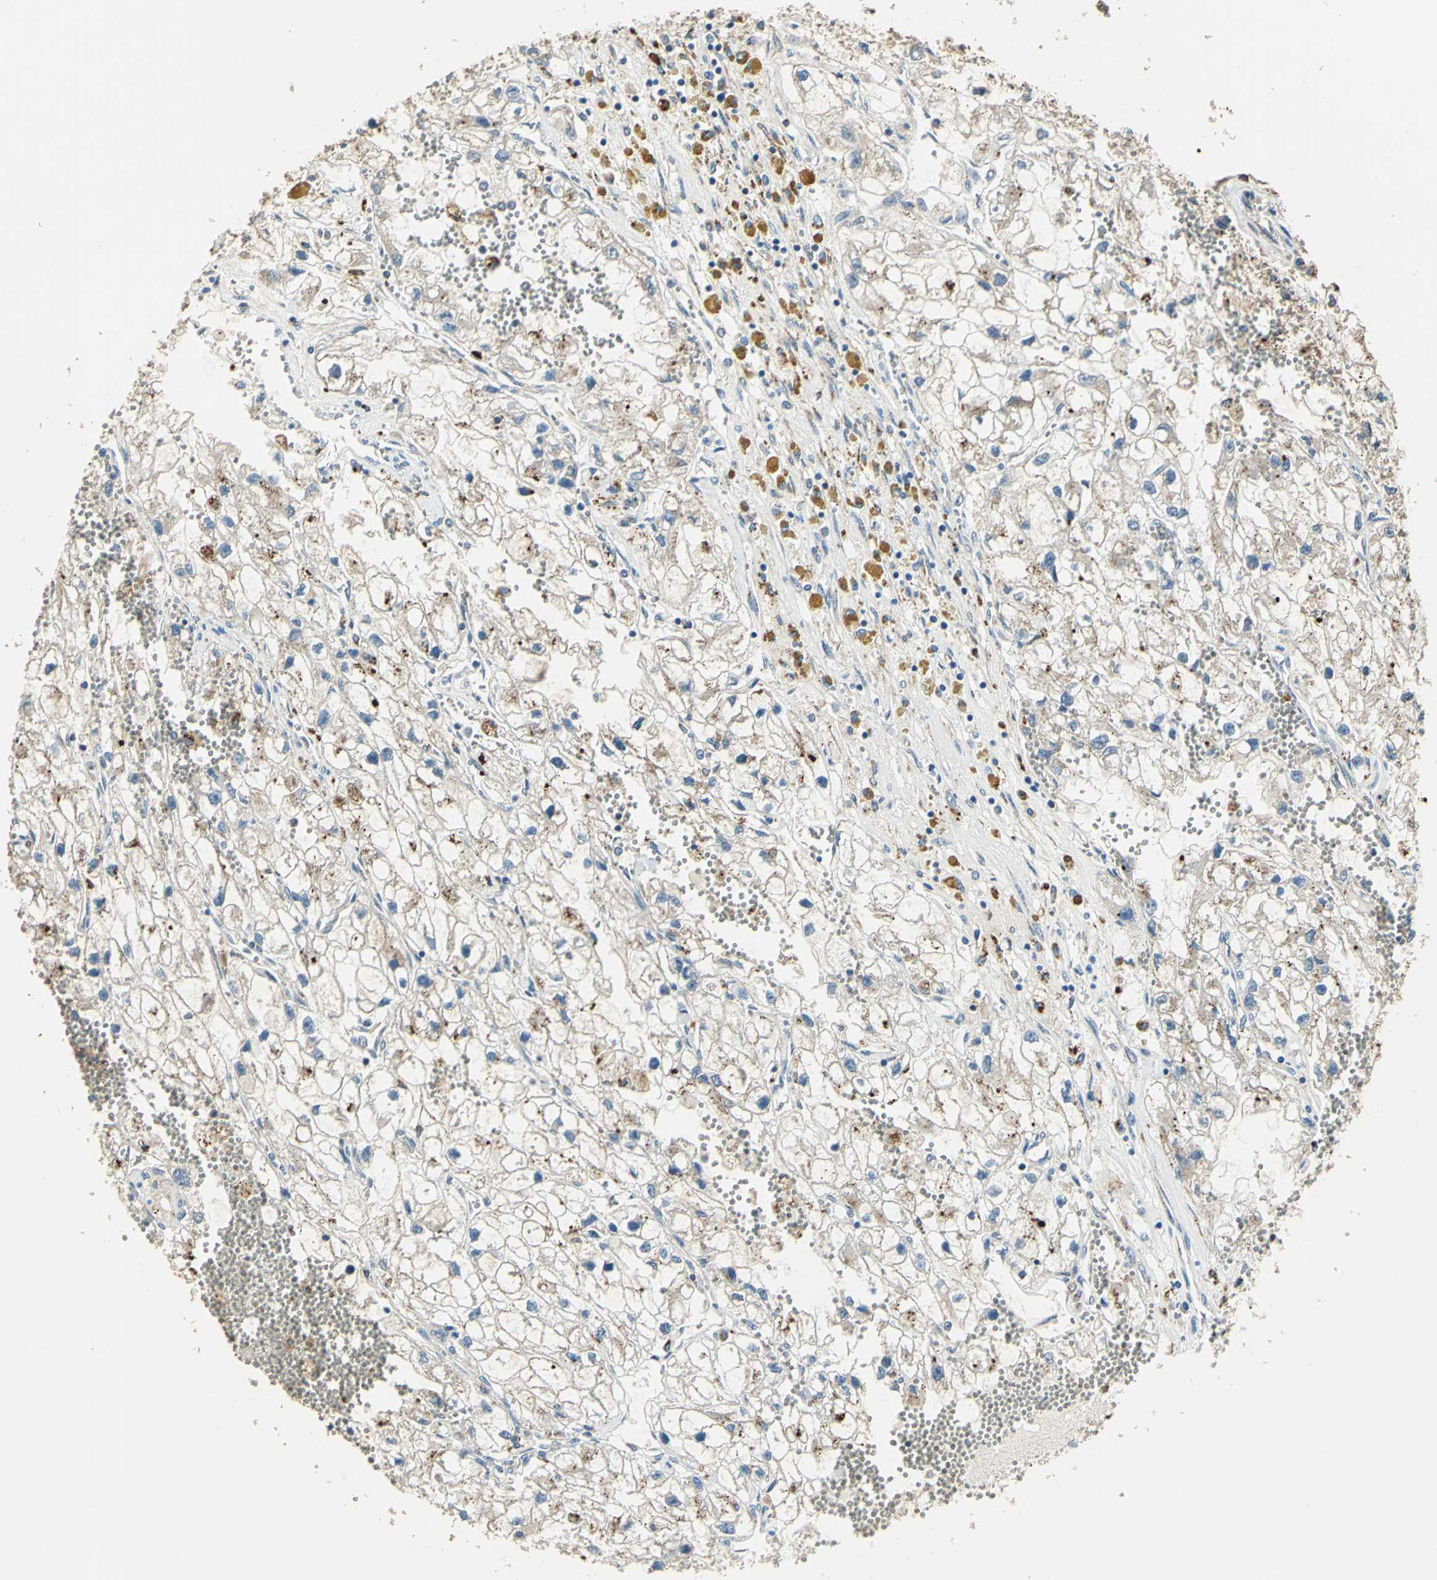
{"staining": {"intensity": "weak", "quantity": "<25%", "location": "cytoplasmic/membranous"}, "tissue": "renal cancer", "cell_type": "Tumor cells", "image_type": "cancer", "snomed": [{"axis": "morphology", "description": "Adenocarcinoma, NOS"}, {"axis": "topography", "description": "Kidney"}], "caption": "Human renal adenocarcinoma stained for a protein using immunohistochemistry shows no expression in tumor cells.", "gene": "NIT1", "patient": {"sex": "female", "age": 70}}